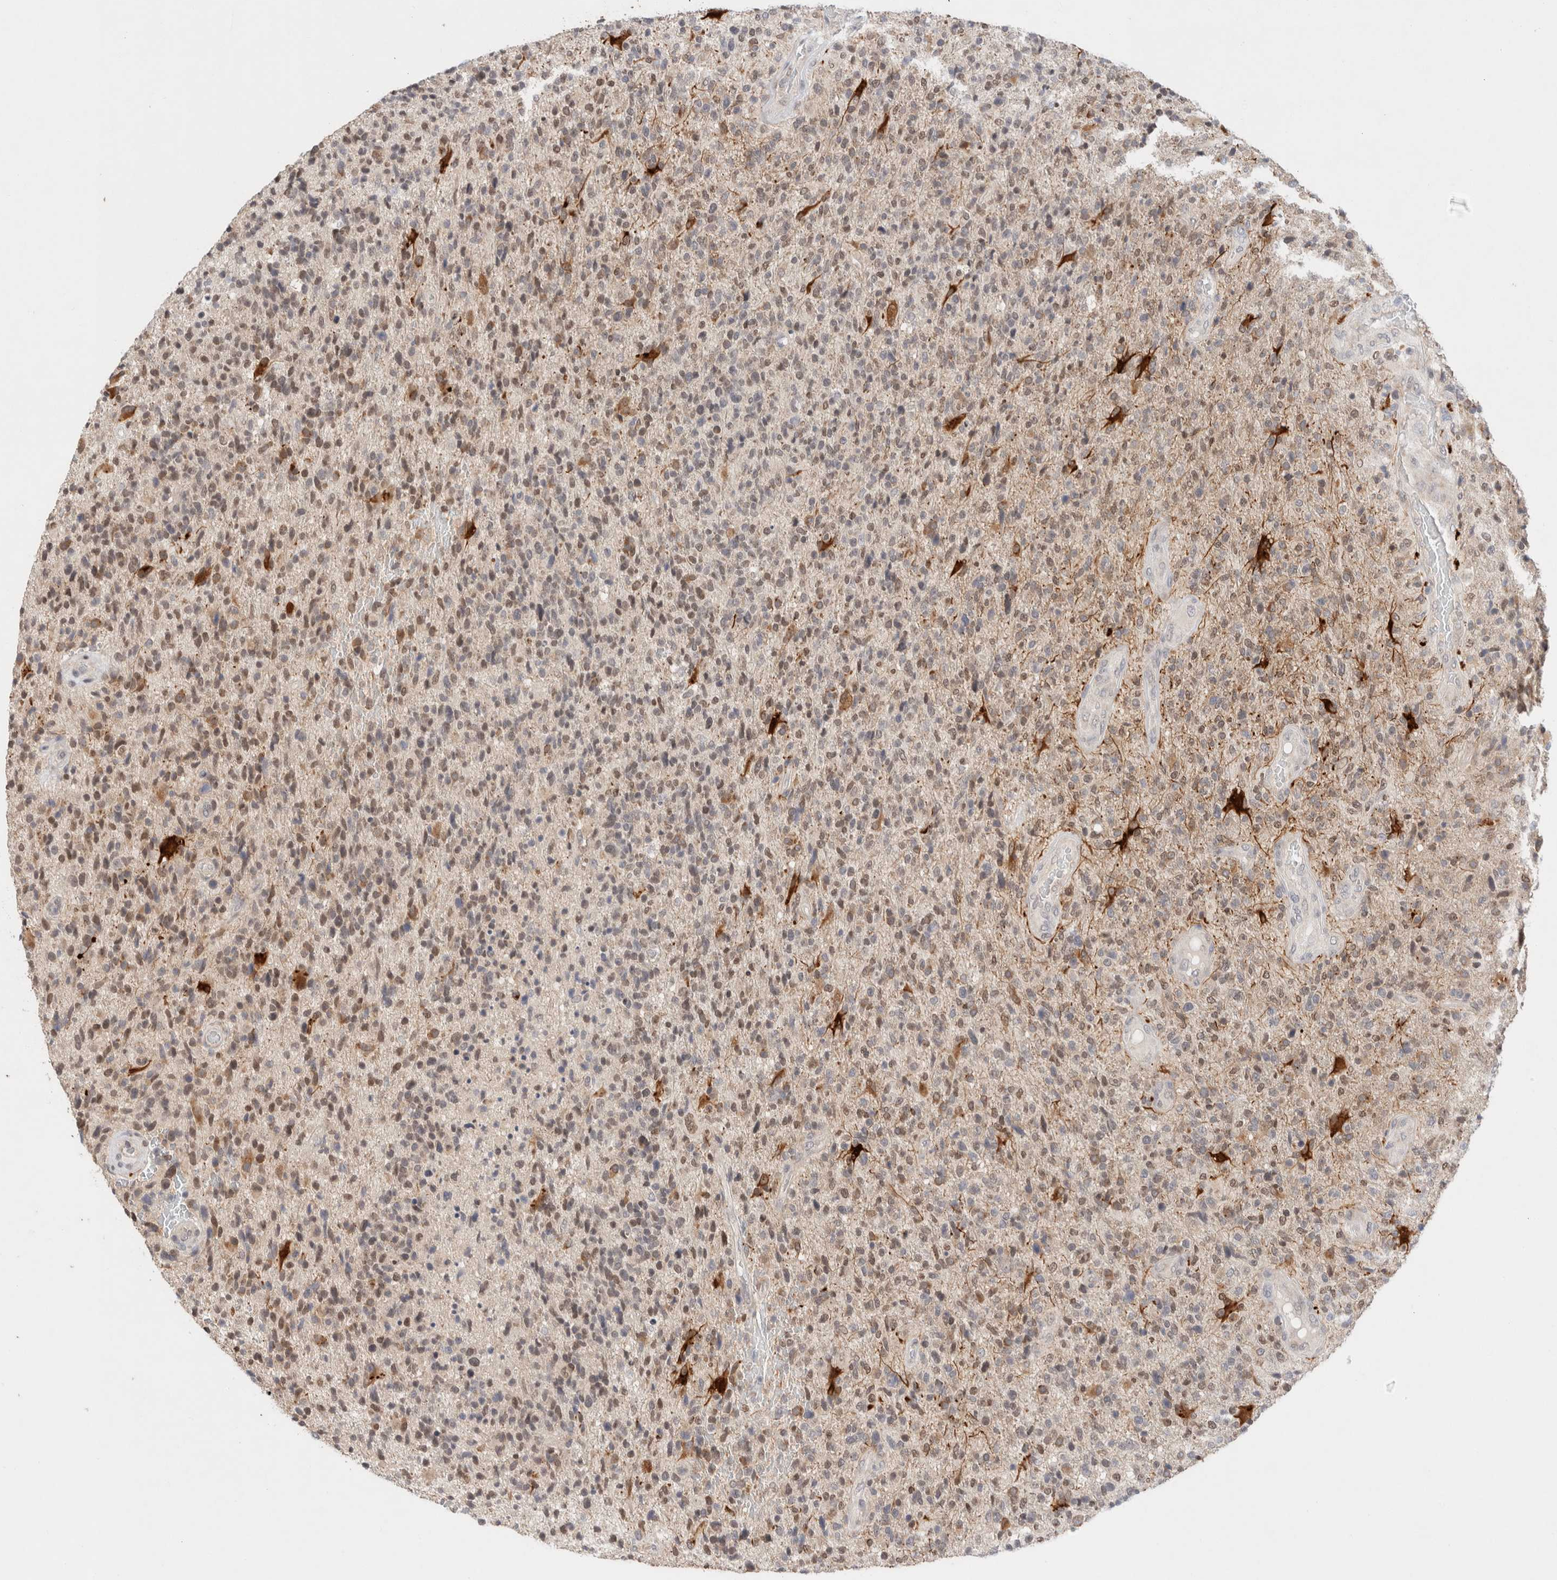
{"staining": {"intensity": "moderate", "quantity": "25%-75%", "location": "cytoplasmic/membranous,nuclear"}, "tissue": "glioma", "cell_type": "Tumor cells", "image_type": "cancer", "snomed": [{"axis": "morphology", "description": "Glioma, malignant, High grade"}, {"axis": "topography", "description": "Brain"}], "caption": "A brown stain shows moderate cytoplasmic/membranous and nuclear staining of a protein in human glioma tumor cells.", "gene": "ERI3", "patient": {"sex": "male", "age": 72}}